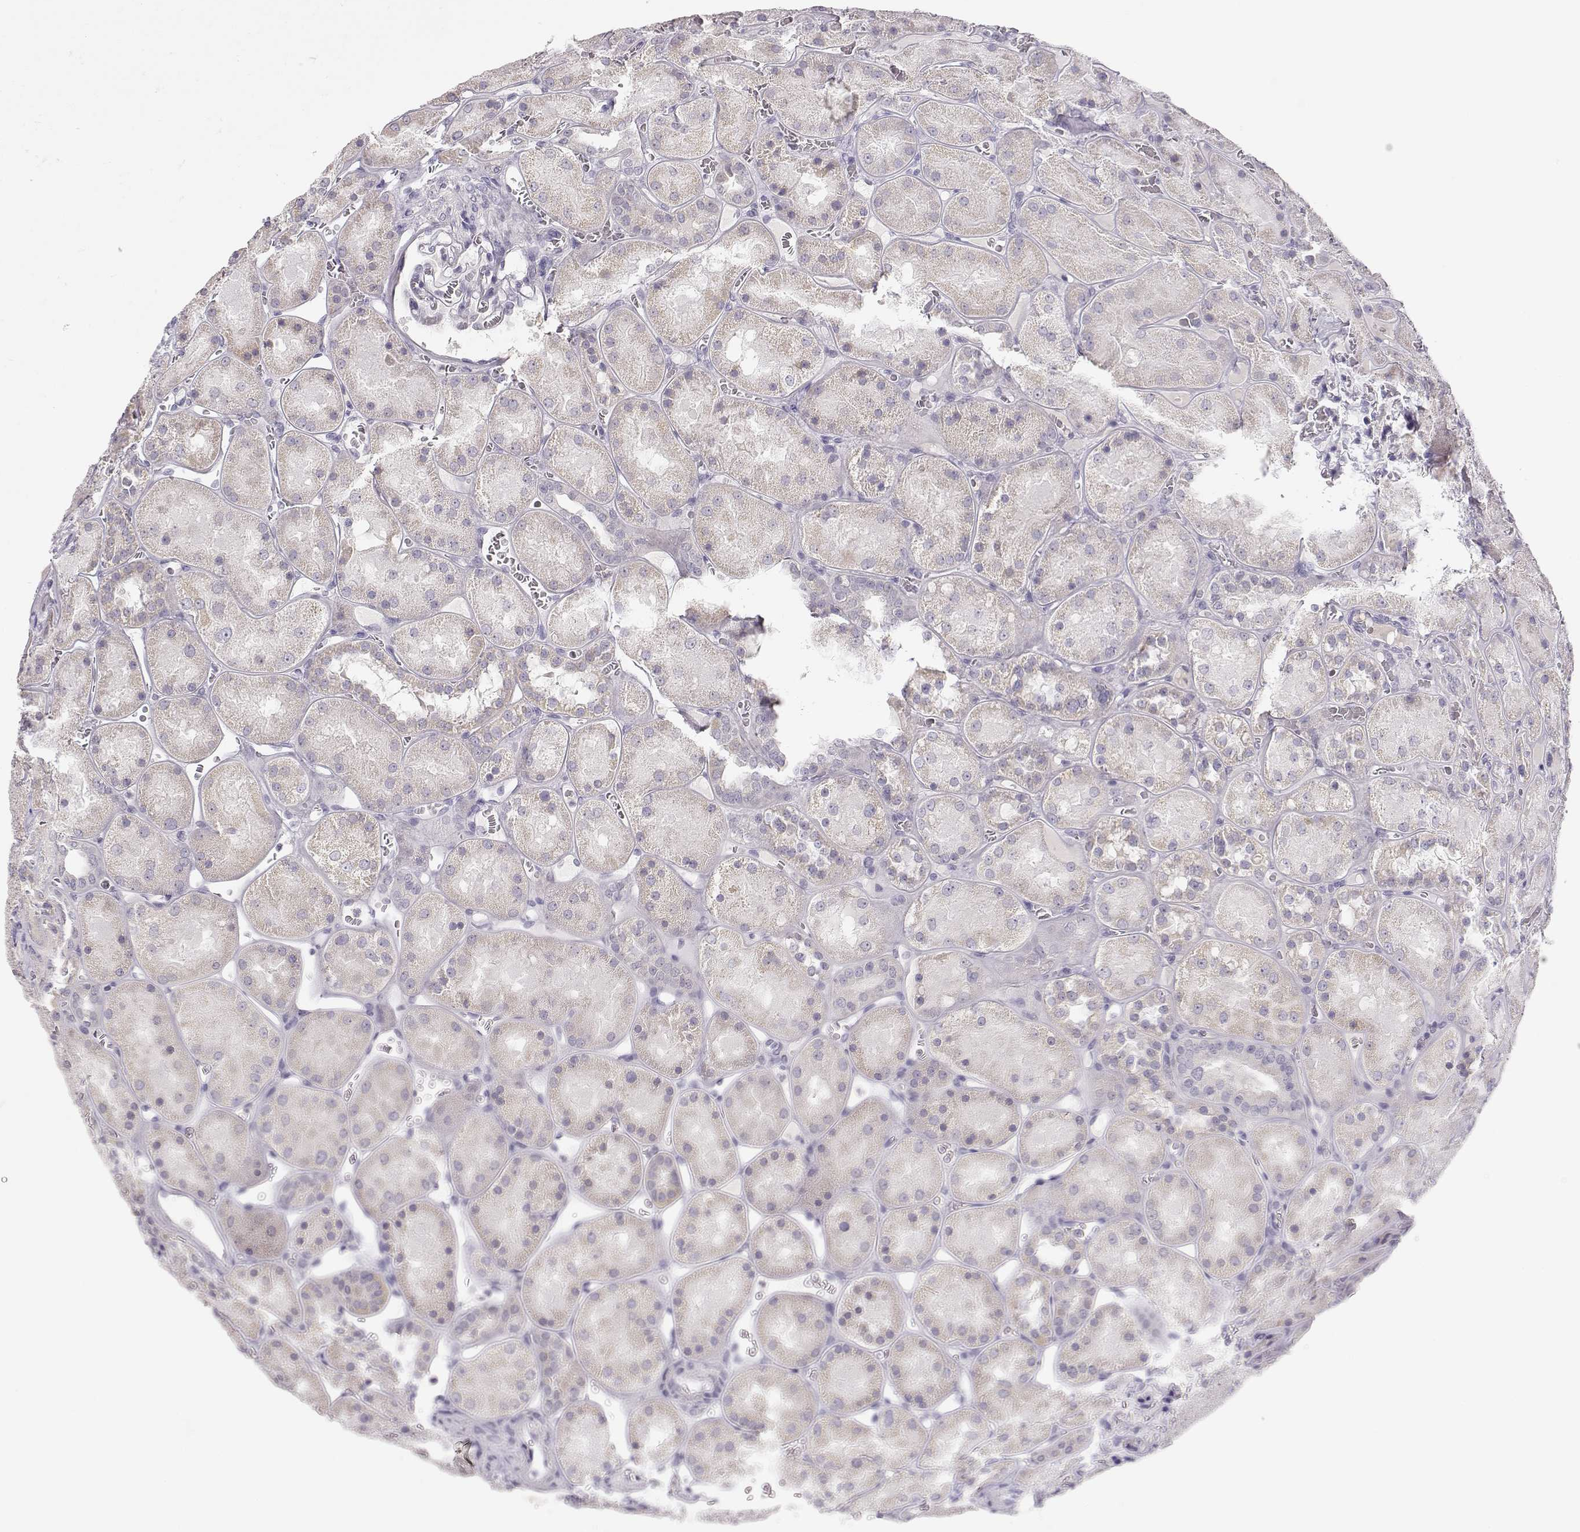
{"staining": {"intensity": "negative", "quantity": "none", "location": "none"}, "tissue": "kidney", "cell_type": "Cells in glomeruli", "image_type": "normal", "snomed": [{"axis": "morphology", "description": "Normal tissue, NOS"}, {"axis": "topography", "description": "Kidney"}], "caption": "This is a histopathology image of immunohistochemistry staining of benign kidney, which shows no staining in cells in glomeruli.", "gene": "FAM166A", "patient": {"sex": "male", "age": 73}}